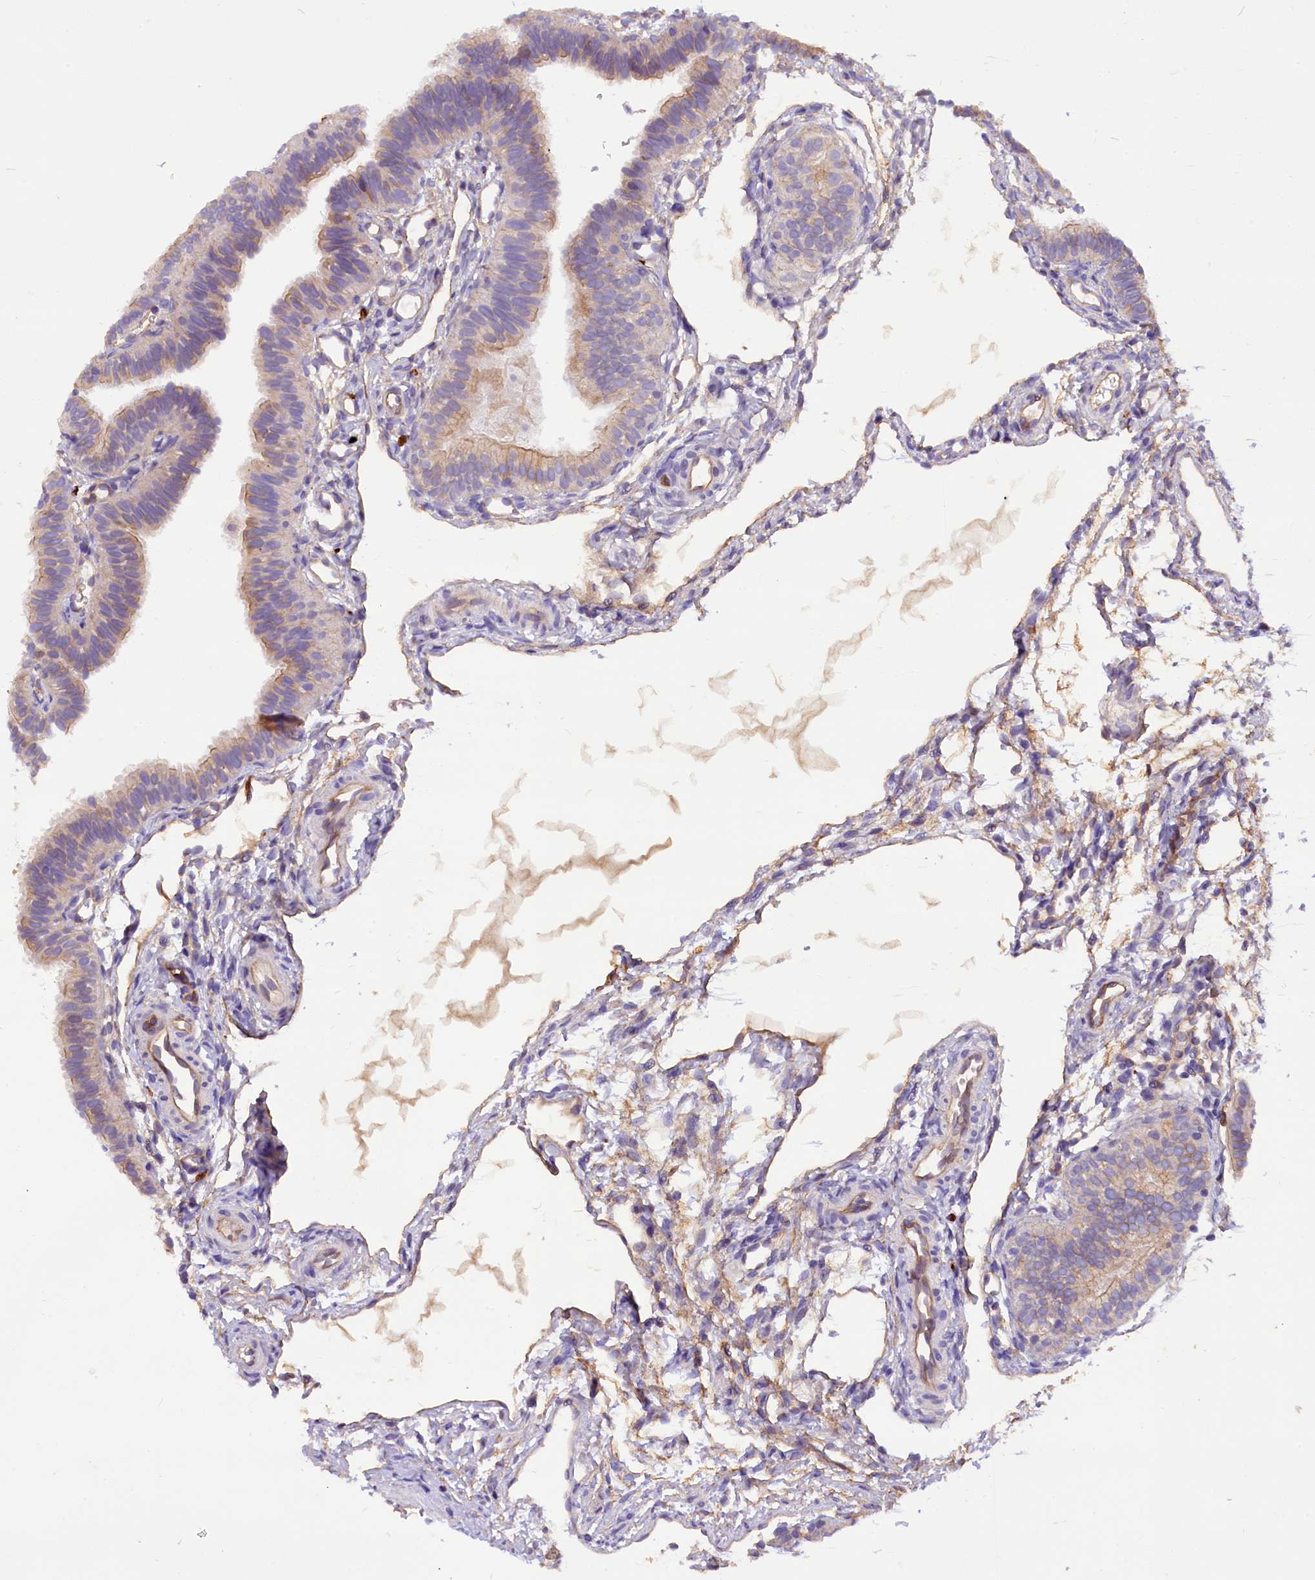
{"staining": {"intensity": "weak", "quantity": "25%-75%", "location": "cytoplasmic/membranous"}, "tissue": "fallopian tube", "cell_type": "Glandular cells", "image_type": "normal", "snomed": [{"axis": "morphology", "description": "Normal tissue, NOS"}, {"axis": "topography", "description": "Fallopian tube"}], "caption": "The image displays immunohistochemical staining of benign fallopian tube. There is weak cytoplasmic/membranous positivity is seen in about 25%-75% of glandular cells. Immunohistochemistry (ihc) stains the protein in brown and the nuclei are stained blue.", "gene": "ERMARD", "patient": {"sex": "female", "age": 35}}